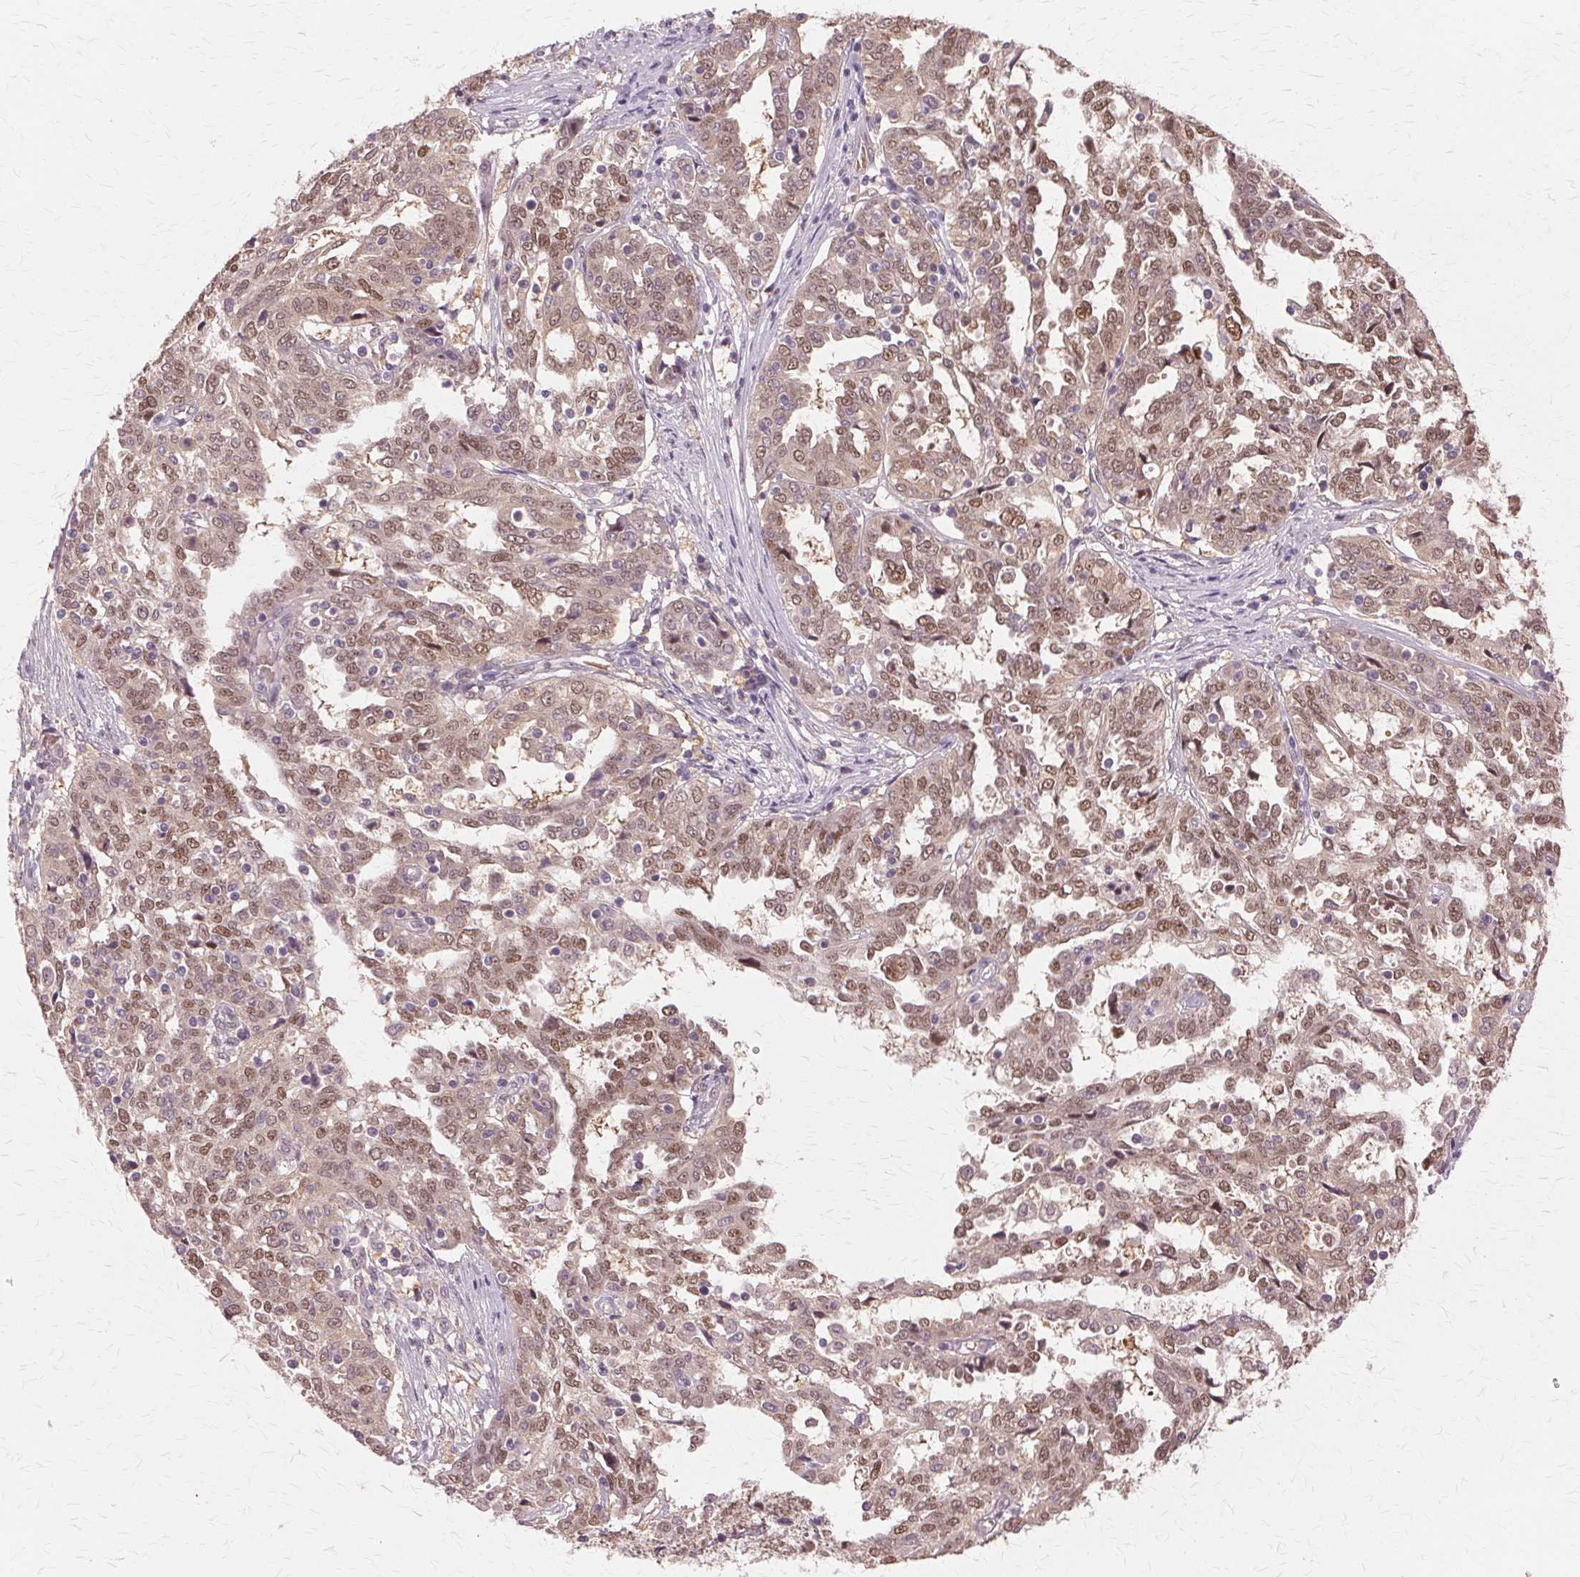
{"staining": {"intensity": "moderate", "quantity": ">75%", "location": "nuclear"}, "tissue": "ovarian cancer", "cell_type": "Tumor cells", "image_type": "cancer", "snomed": [{"axis": "morphology", "description": "Cystadenocarcinoma, serous, NOS"}, {"axis": "topography", "description": "Ovary"}], "caption": "Immunohistochemistry histopathology image of neoplastic tissue: human ovarian cancer (serous cystadenocarcinoma) stained using IHC displays medium levels of moderate protein expression localized specifically in the nuclear of tumor cells, appearing as a nuclear brown color.", "gene": "PRMT5", "patient": {"sex": "female", "age": 67}}